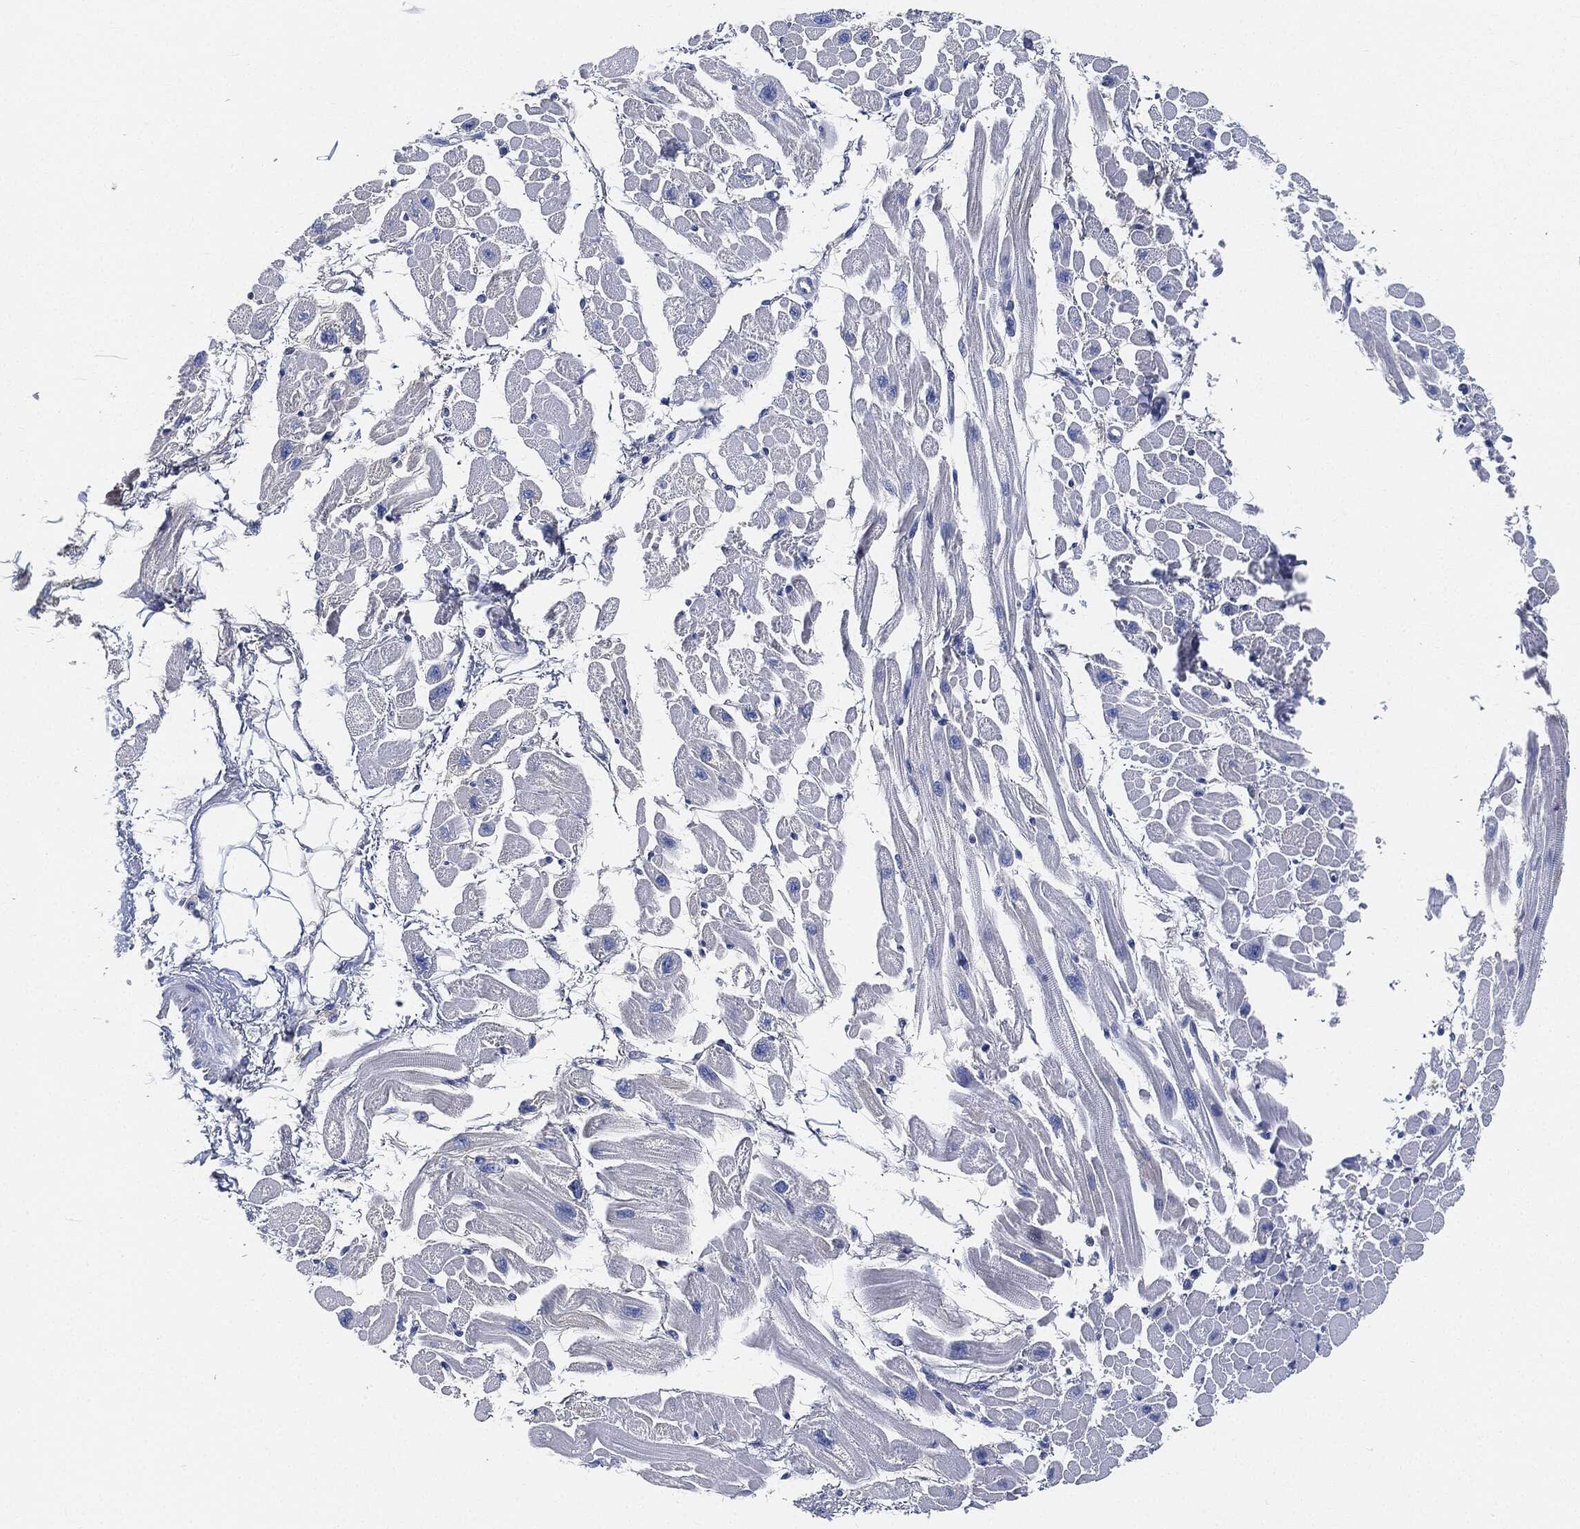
{"staining": {"intensity": "negative", "quantity": "none", "location": "none"}, "tissue": "heart muscle", "cell_type": "Cardiomyocytes", "image_type": "normal", "snomed": [{"axis": "morphology", "description": "Normal tissue, NOS"}, {"axis": "topography", "description": "Heart"}], "caption": "A high-resolution image shows immunohistochemistry (IHC) staining of normal heart muscle, which demonstrates no significant positivity in cardiomyocytes. (DAB (3,3'-diaminobenzidine) immunohistochemistry, high magnification).", "gene": "IGLV6", "patient": {"sex": "male", "age": 66}}